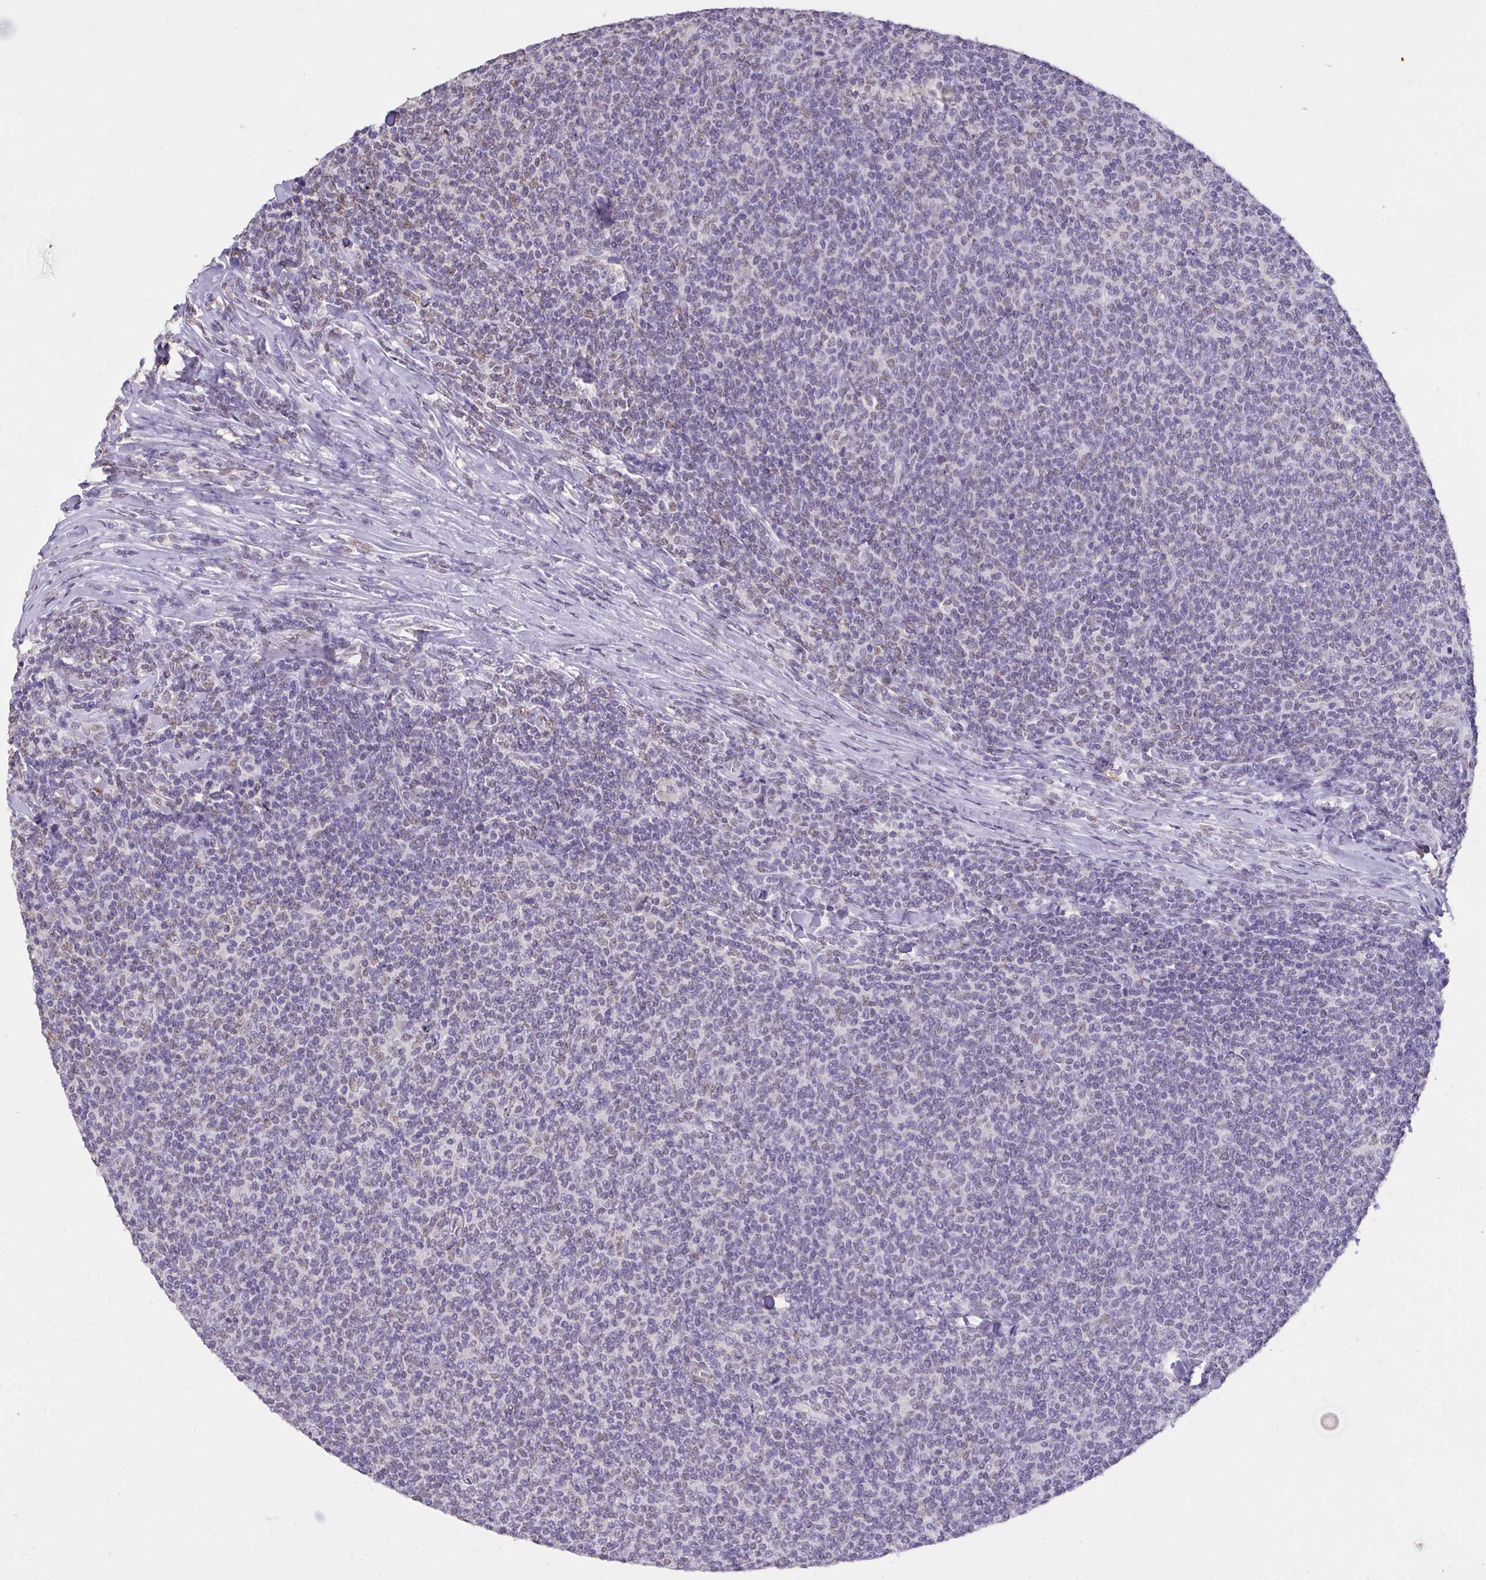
{"staining": {"intensity": "negative", "quantity": "none", "location": "none"}, "tissue": "lymphoma", "cell_type": "Tumor cells", "image_type": "cancer", "snomed": [{"axis": "morphology", "description": "Malignant lymphoma, non-Hodgkin's type, Low grade"}, {"axis": "topography", "description": "Lymph node"}], "caption": "Micrograph shows no protein expression in tumor cells of lymphoma tissue.", "gene": "SEMA6B", "patient": {"sex": "male", "age": 52}}